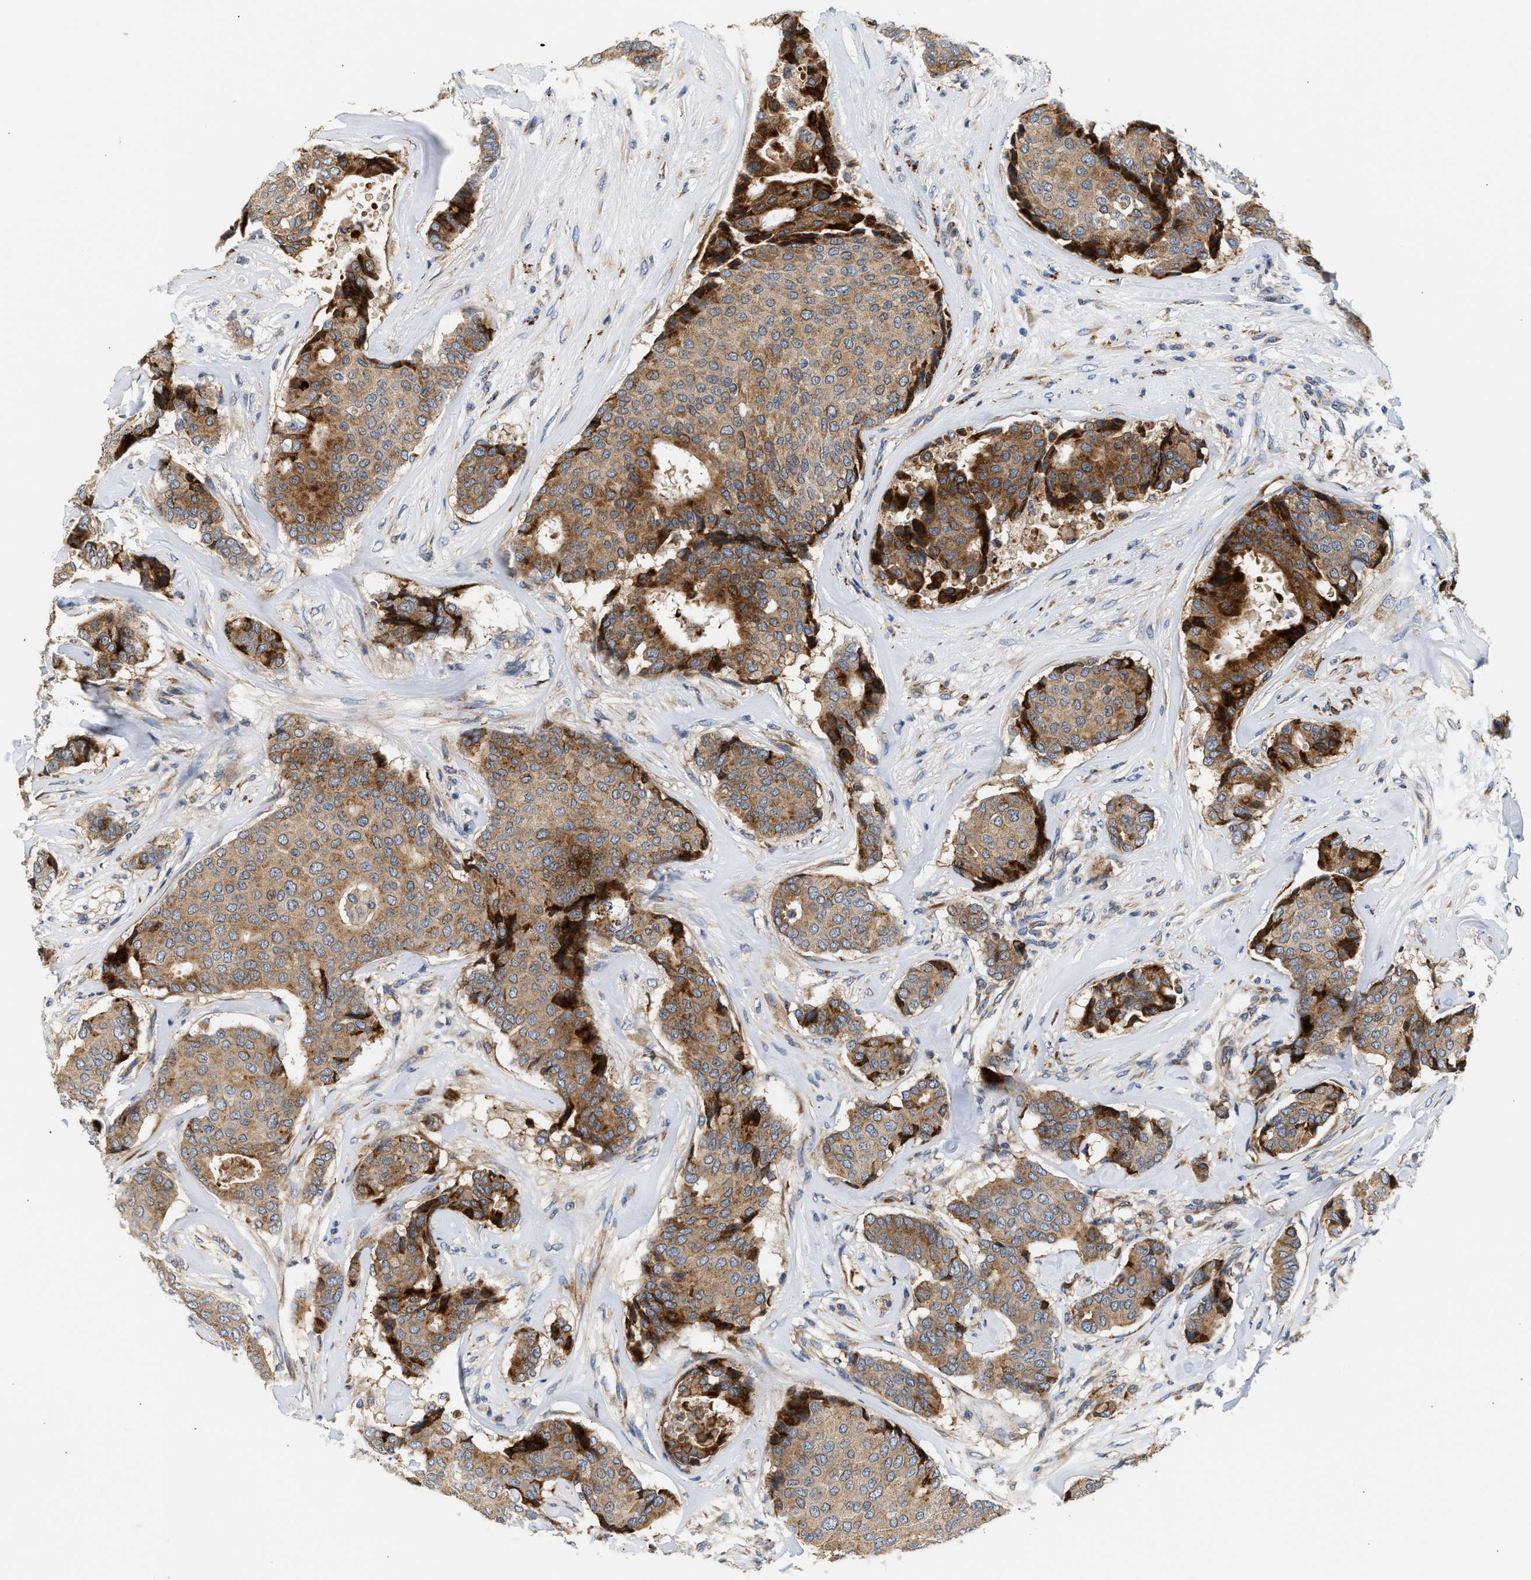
{"staining": {"intensity": "moderate", "quantity": ">75%", "location": "cytoplasmic/membranous"}, "tissue": "breast cancer", "cell_type": "Tumor cells", "image_type": "cancer", "snomed": [{"axis": "morphology", "description": "Duct carcinoma"}, {"axis": "topography", "description": "Breast"}], "caption": "Breast cancer (intraductal carcinoma) was stained to show a protein in brown. There is medium levels of moderate cytoplasmic/membranous expression in about >75% of tumor cells.", "gene": "AMZ1", "patient": {"sex": "female", "age": 75}}